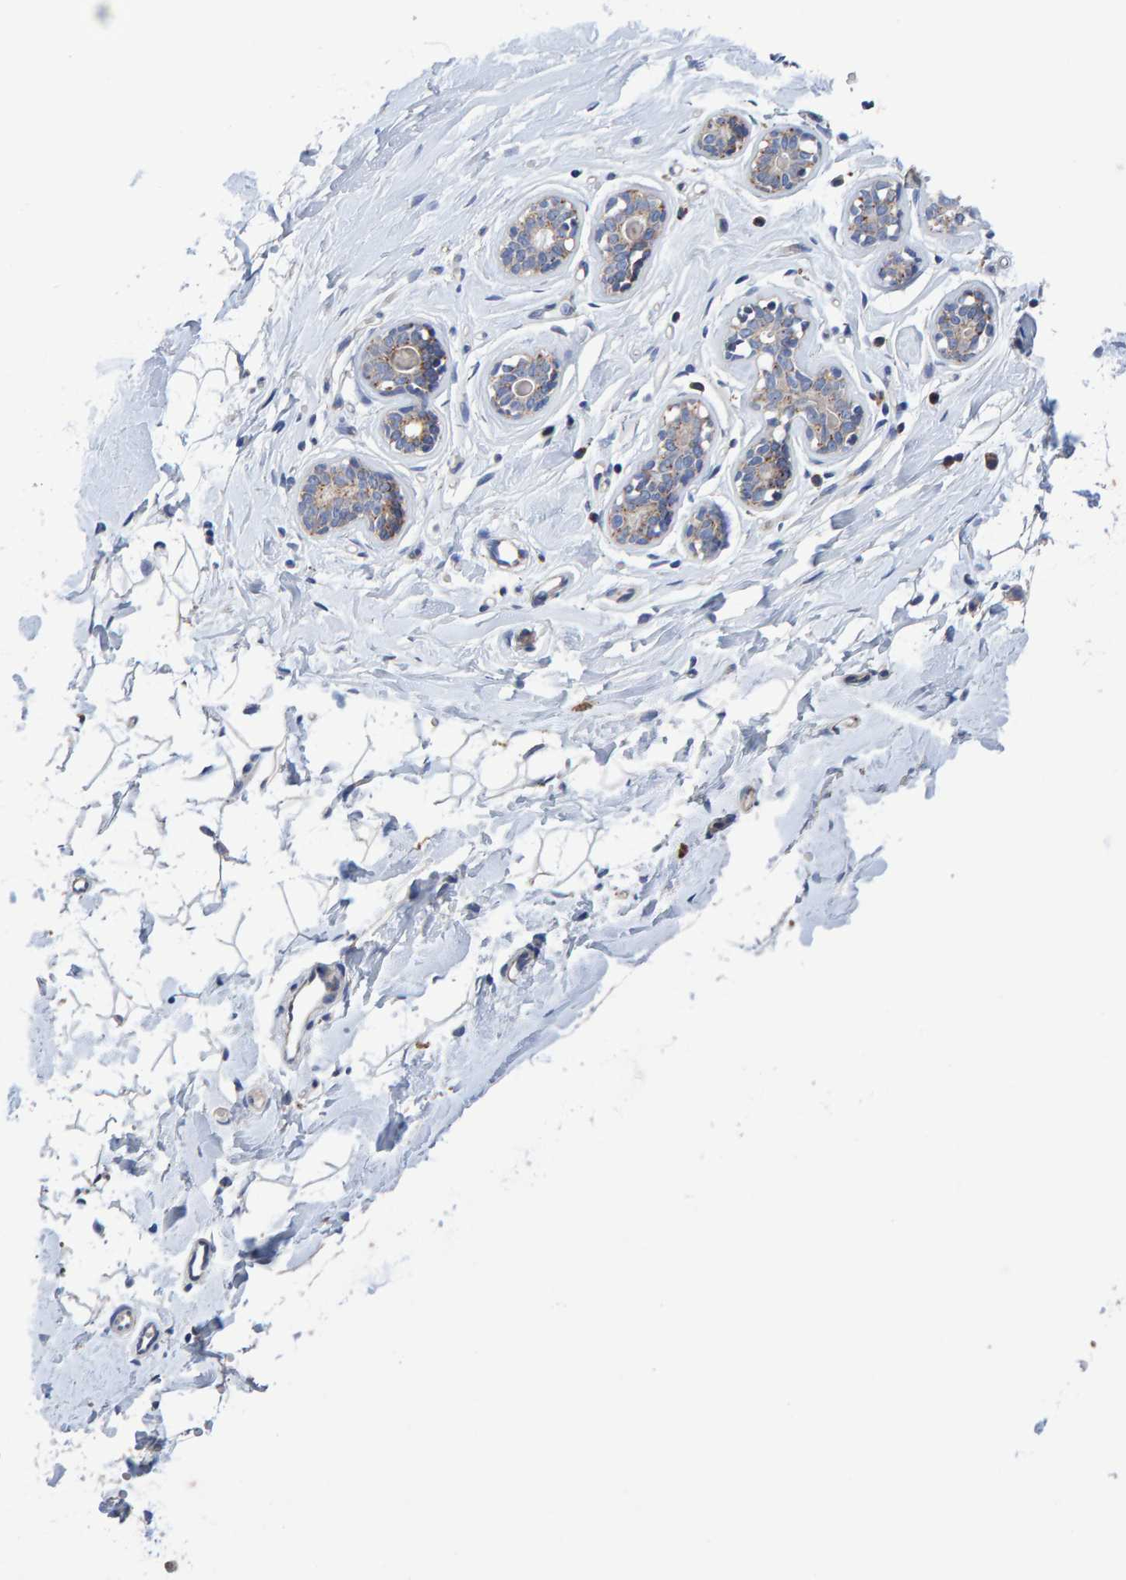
{"staining": {"intensity": "negative", "quantity": "none", "location": "none"}, "tissue": "breast", "cell_type": "Adipocytes", "image_type": "normal", "snomed": [{"axis": "morphology", "description": "Normal tissue, NOS"}, {"axis": "topography", "description": "Breast"}], "caption": "A micrograph of human breast is negative for staining in adipocytes. (Brightfield microscopy of DAB (3,3'-diaminobenzidine) IHC at high magnification).", "gene": "EFR3A", "patient": {"sex": "female", "age": 23}}